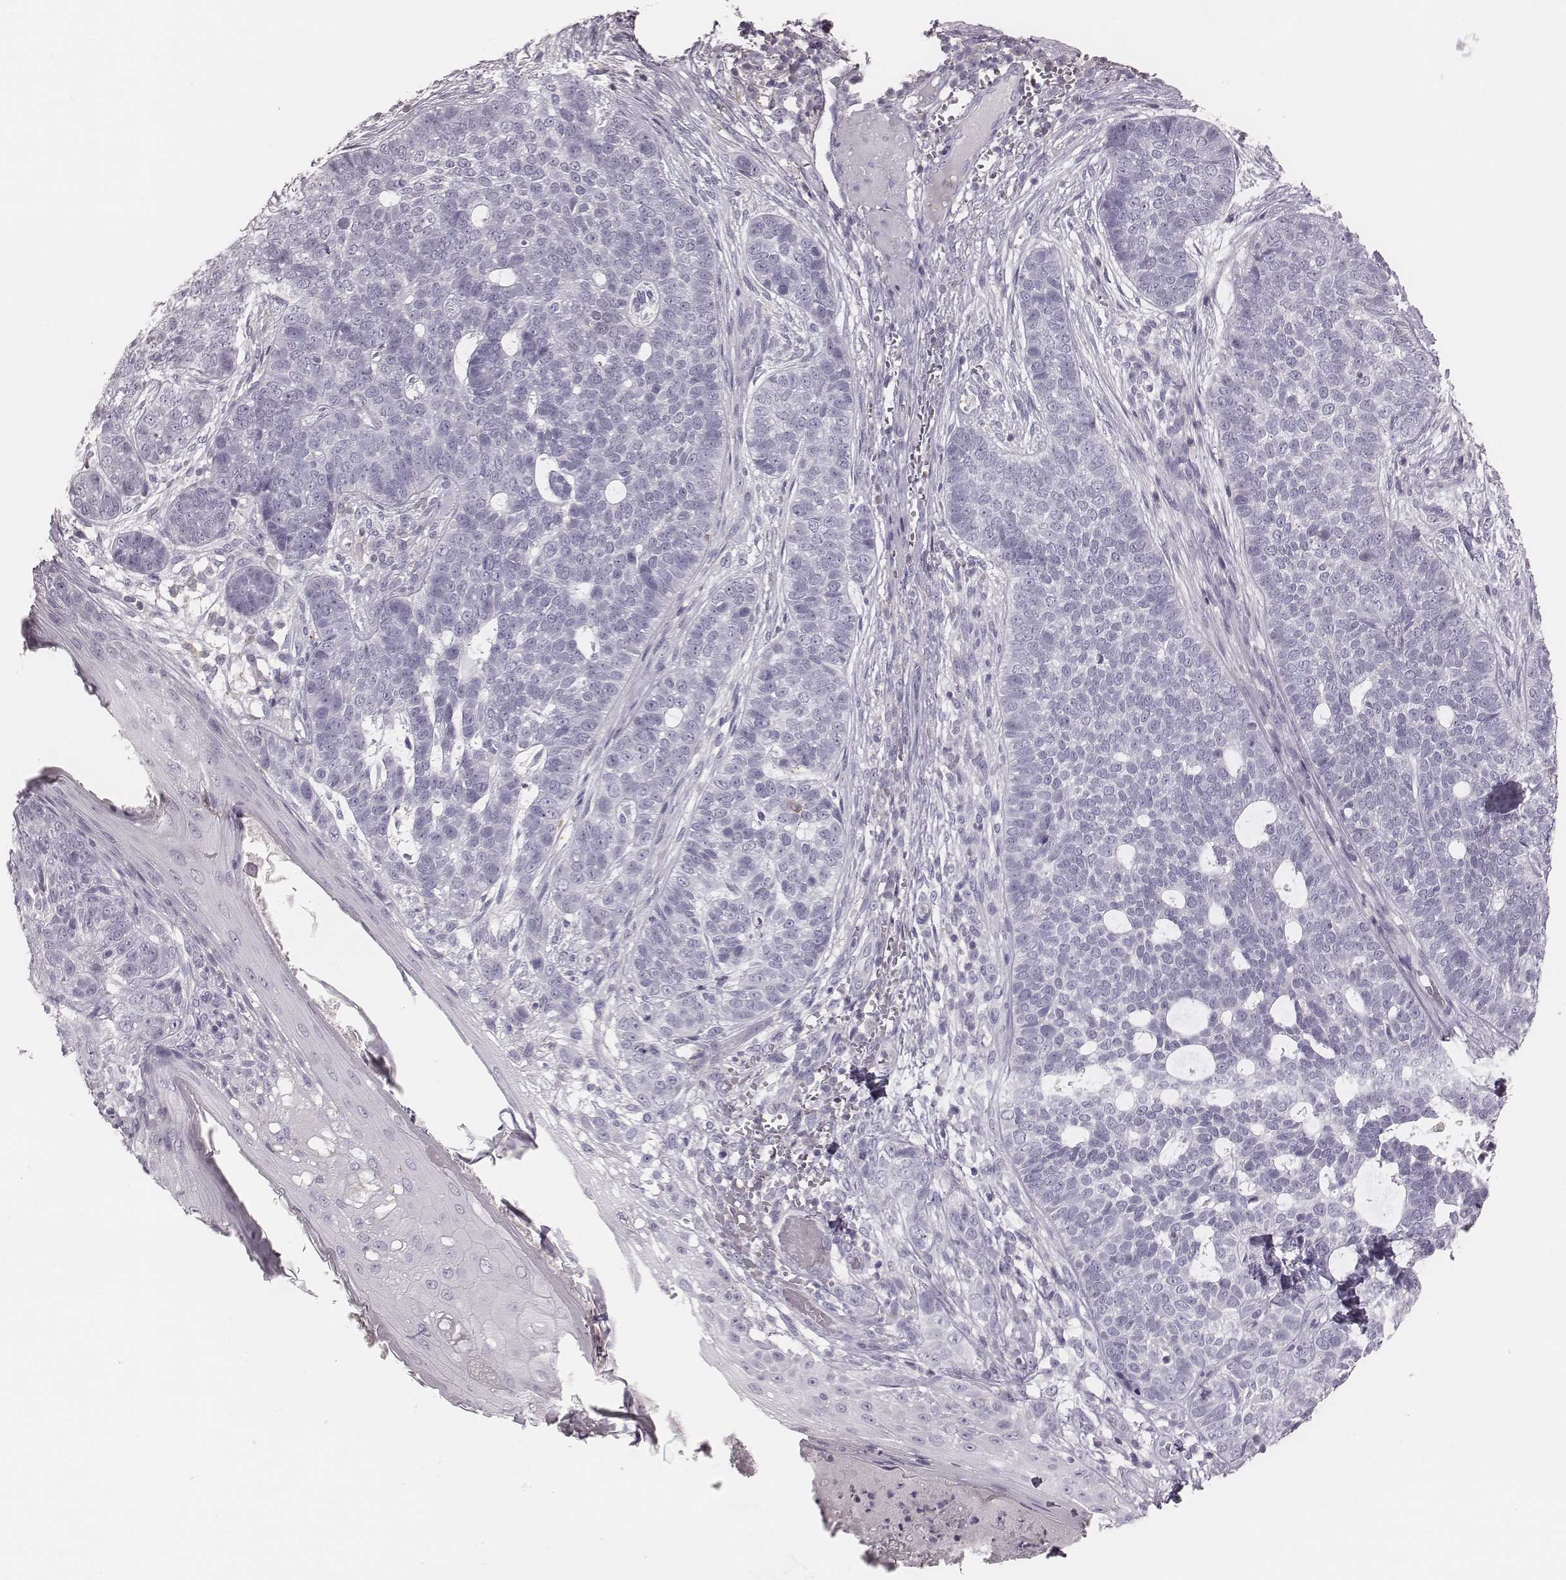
{"staining": {"intensity": "negative", "quantity": "none", "location": "none"}, "tissue": "skin cancer", "cell_type": "Tumor cells", "image_type": "cancer", "snomed": [{"axis": "morphology", "description": "Basal cell carcinoma"}, {"axis": "topography", "description": "Skin"}], "caption": "The IHC micrograph has no significant expression in tumor cells of skin cancer (basal cell carcinoma) tissue.", "gene": "ZNF365", "patient": {"sex": "female", "age": 69}}